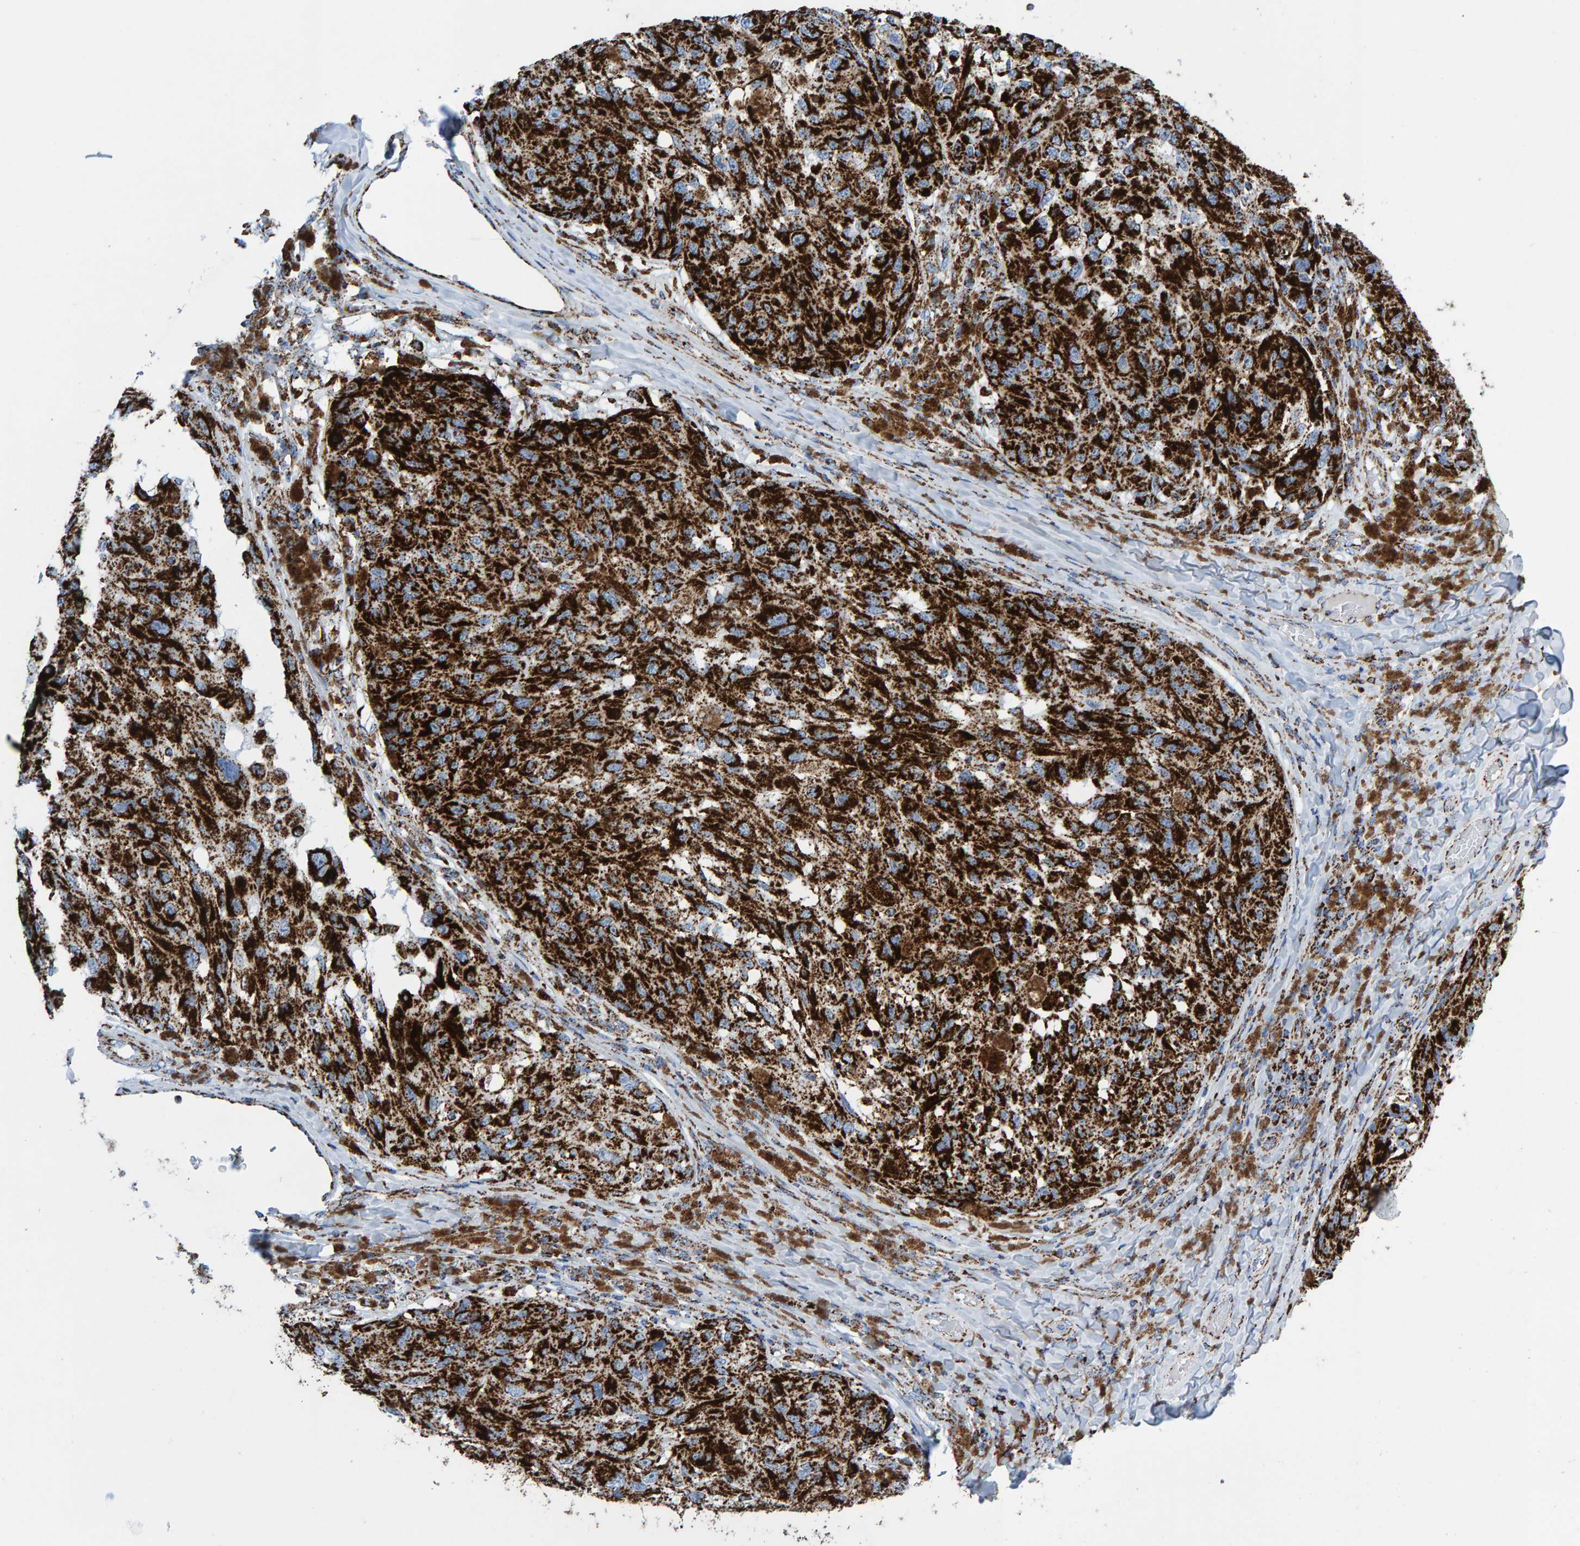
{"staining": {"intensity": "strong", "quantity": ">75%", "location": "cytoplasmic/membranous"}, "tissue": "melanoma", "cell_type": "Tumor cells", "image_type": "cancer", "snomed": [{"axis": "morphology", "description": "Malignant melanoma, NOS"}, {"axis": "topography", "description": "Skin"}], "caption": "Immunohistochemical staining of malignant melanoma exhibits high levels of strong cytoplasmic/membranous positivity in about >75% of tumor cells.", "gene": "ENSG00000262660", "patient": {"sex": "female", "age": 73}}